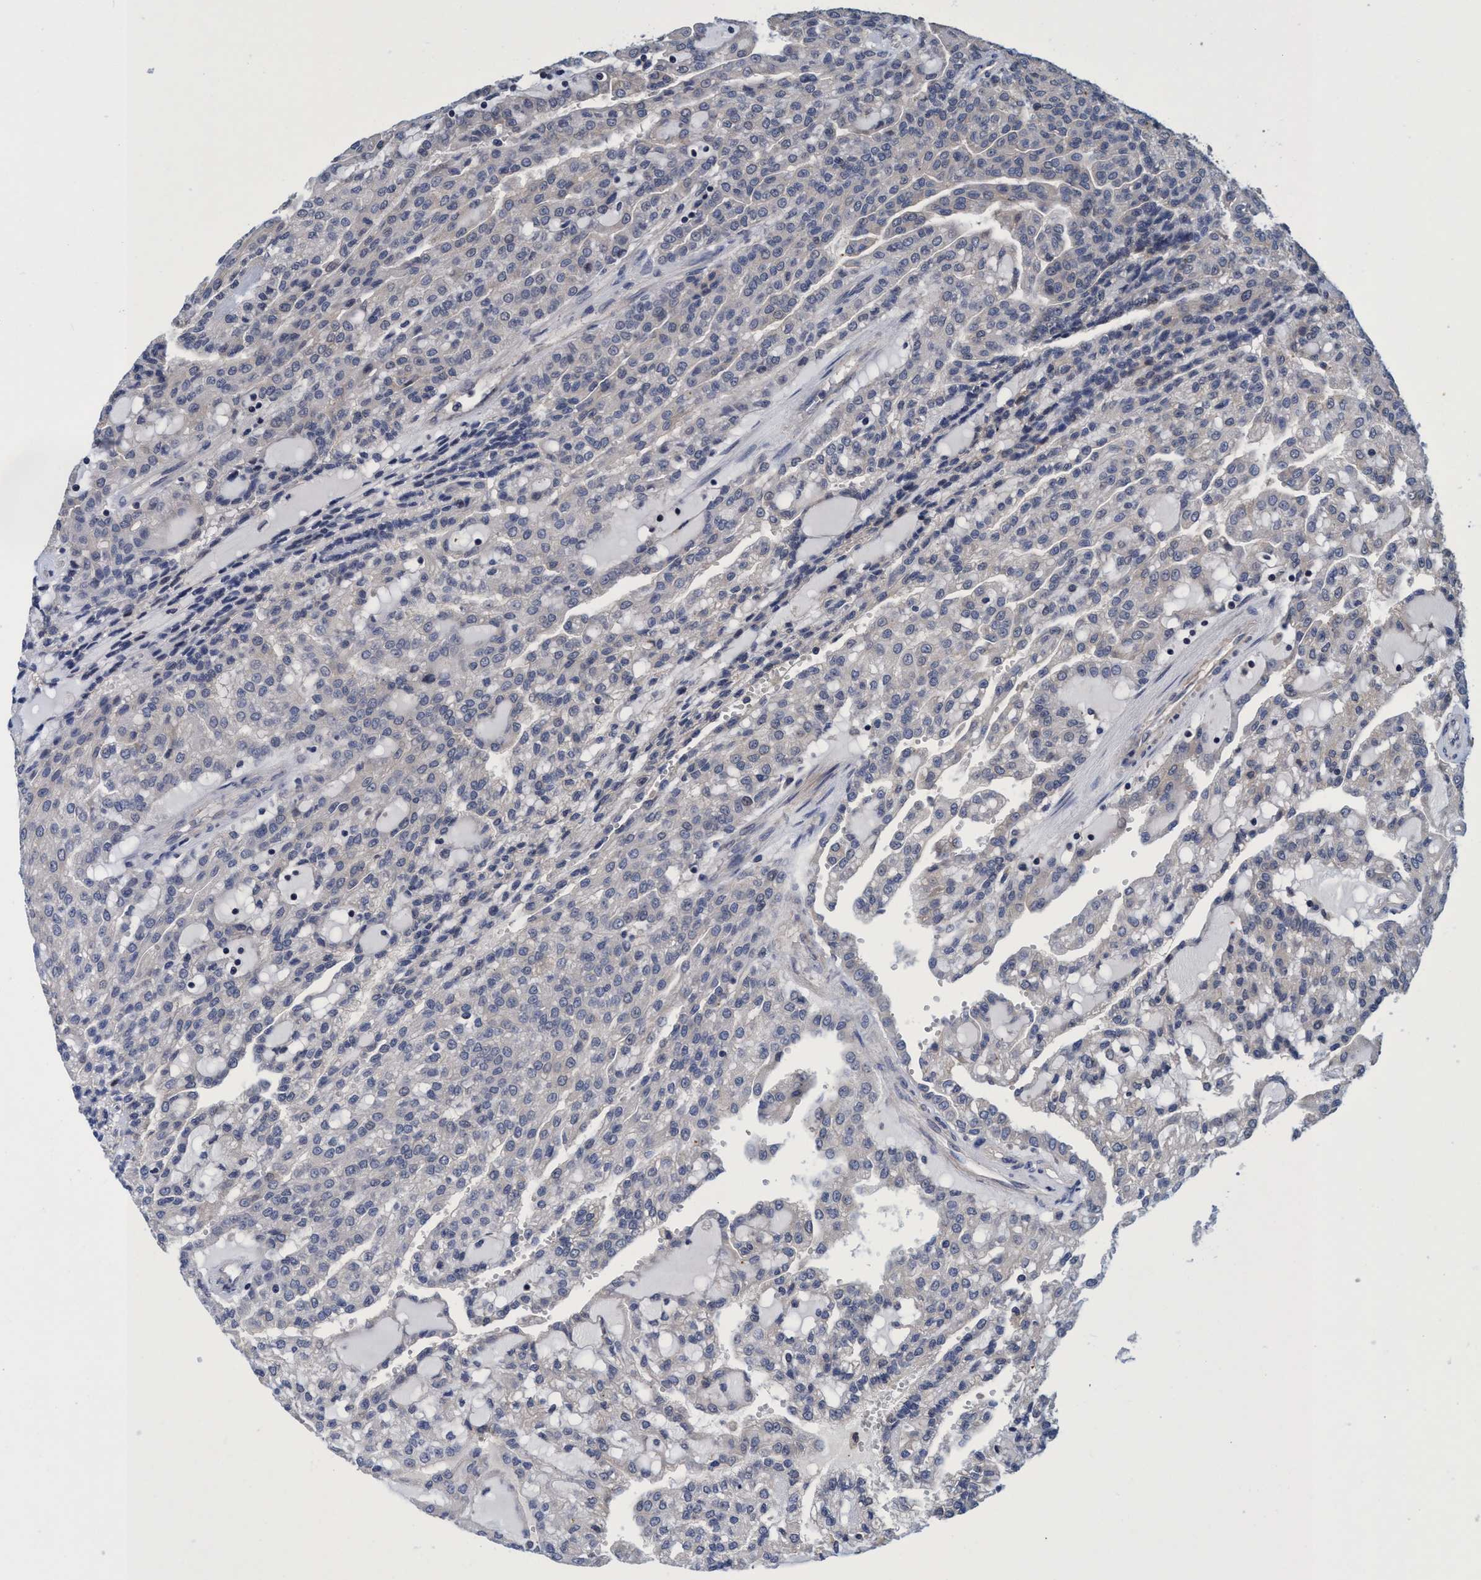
{"staining": {"intensity": "negative", "quantity": "none", "location": "none"}, "tissue": "renal cancer", "cell_type": "Tumor cells", "image_type": "cancer", "snomed": [{"axis": "morphology", "description": "Adenocarcinoma, NOS"}, {"axis": "topography", "description": "Kidney"}], "caption": "Tumor cells are negative for protein expression in human adenocarcinoma (renal).", "gene": "CALCOCO2", "patient": {"sex": "male", "age": 63}}